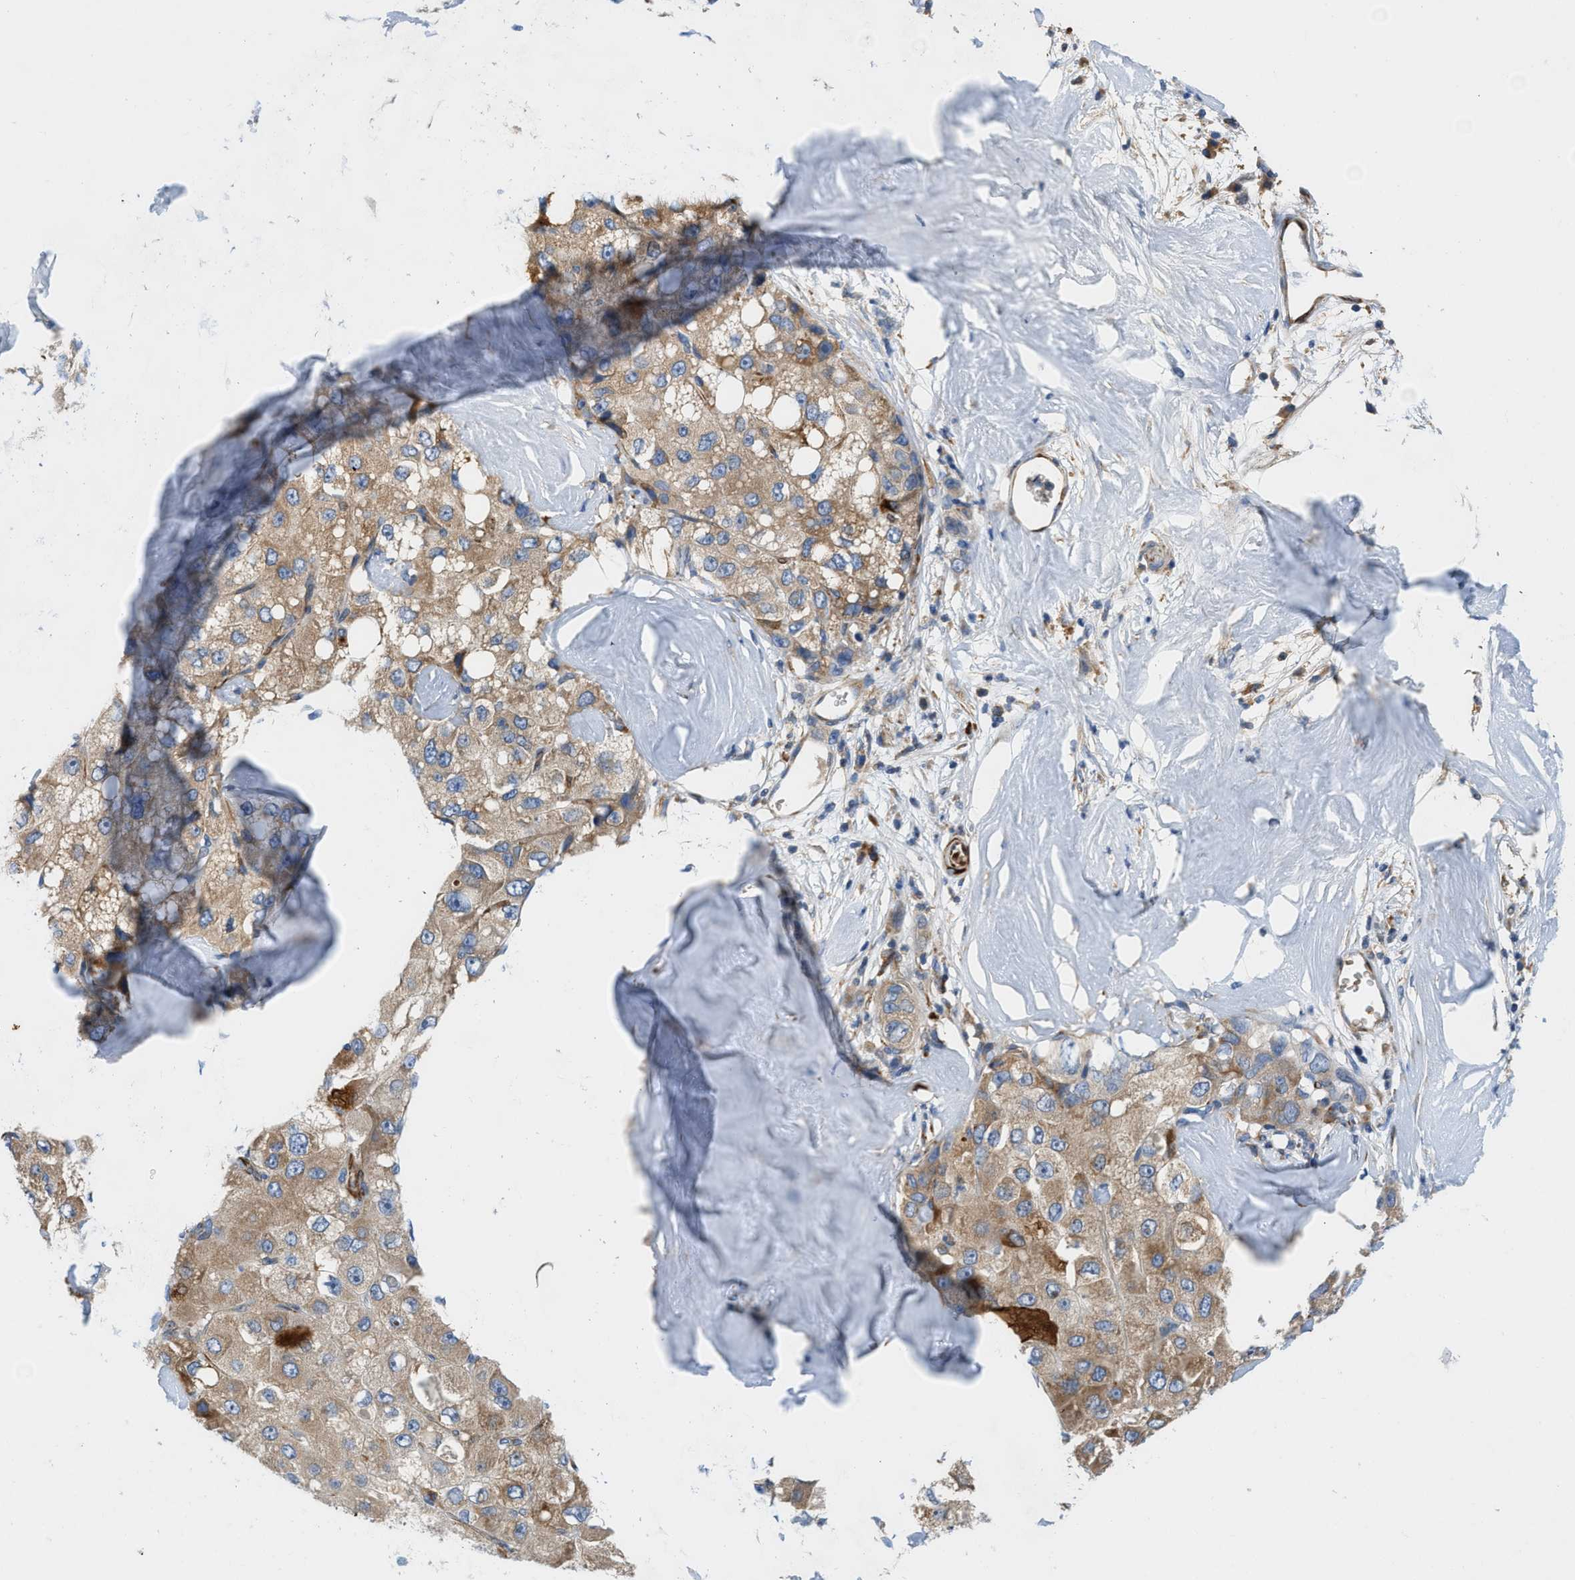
{"staining": {"intensity": "negative", "quantity": "none", "location": "none"}, "tissue": "liver cancer", "cell_type": "Tumor cells", "image_type": "cancer", "snomed": [{"axis": "morphology", "description": "Carcinoma, Hepatocellular, NOS"}, {"axis": "topography", "description": "Liver"}], "caption": "Immunohistochemistry (IHC) histopathology image of human liver cancer stained for a protein (brown), which reveals no positivity in tumor cells.", "gene": "ZNF831", "patient": {"sex": "male", "age": 80}}